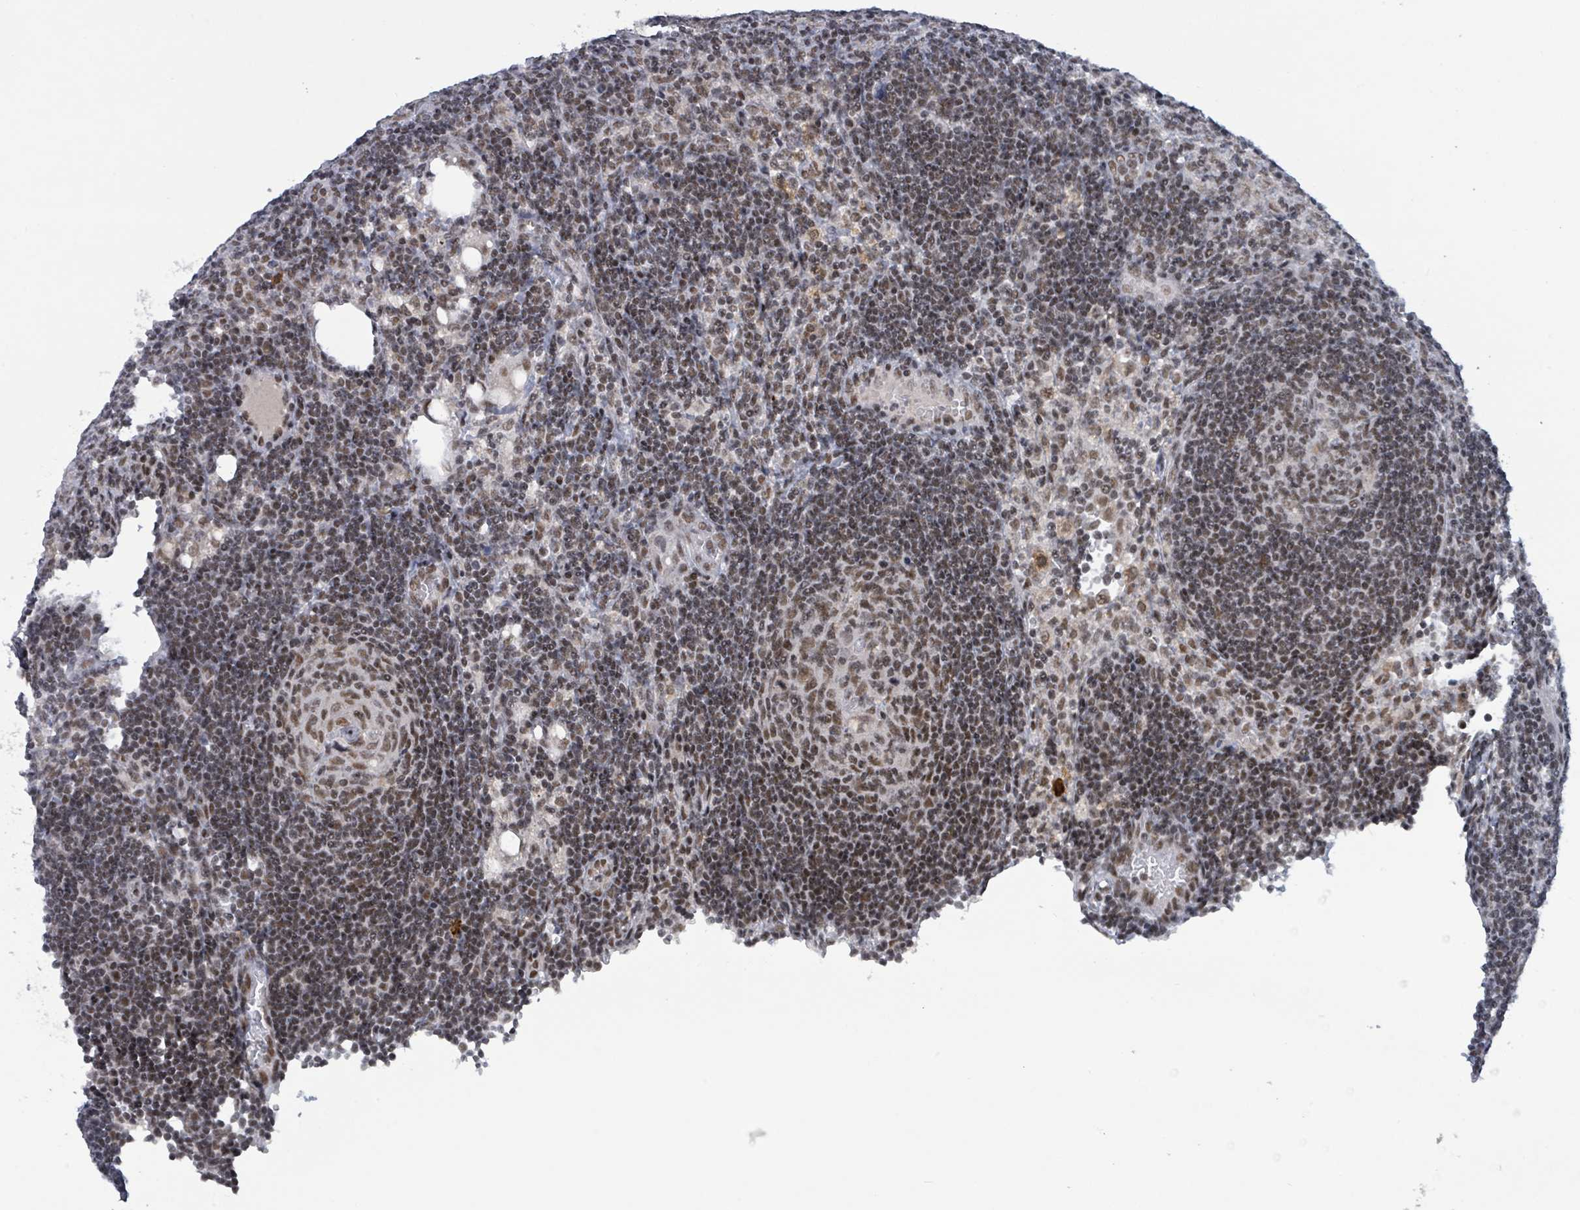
{"staining": {"intensity": "moderate", "quantity": "25%-75%", "location": "nuclear"}, "tissue": "lymph node", "cell_type": "Germinal center cells", "image_type": "normal", "snomed": [{"axis": "morphology", "description": "Normal tissue, NOS"}, {"axis": "topography", "description": "Lymph node"}], "caption": "Immunohistochemistry photomicrograph of unremarkable lymph node: lymph node stained using immunohistochemistry (IHC) demonstrates medium levels of moderate protein expression localized specifically in the nuclear of germinal center cells, appearing as a nuclear brown color.", "gene": "BANP", "patient": {"sex": "female", "age": 73}}